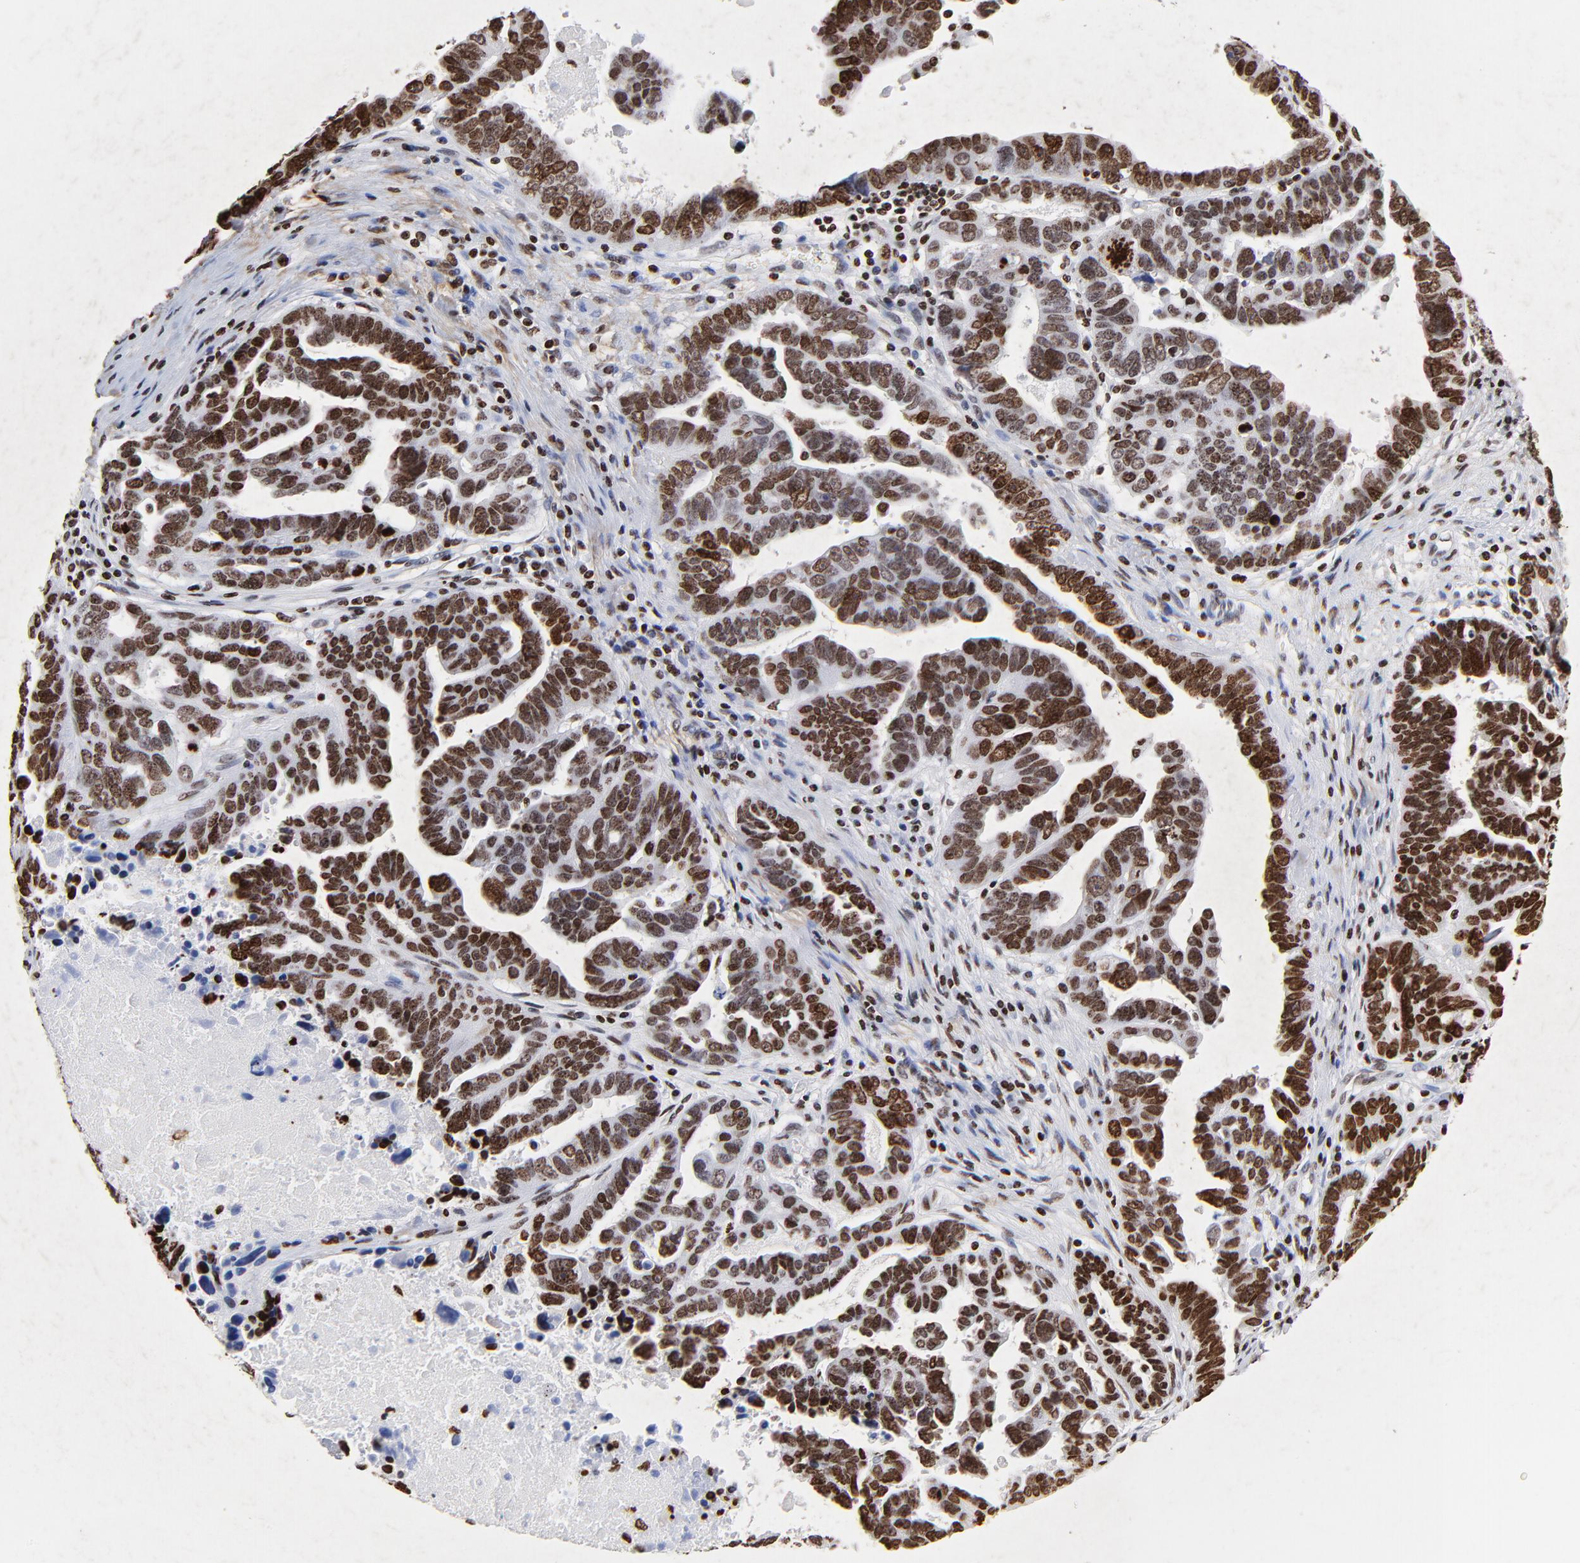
{"staining": {"intensity": "strong", "quantity": ">75%", "location": "nuclear"}, "tissue": "ovarian cancer", "cell_type": "Tumor cells", "image_type": "cancer", "snomed": [{"axis": "morphology", "description": "Carcinoma, endometroid"}, {"axis": "morphology", "description": "Cystadenocarcinoma, serous, NOS"}, {"axis": "topography", "description": "Ovary"}], "caption": "Strong nuclear positivity for a protein is present in approximately >75% of tumor cells of ovarian endometroid carcinoma using immunohistochemistry (IHC).", "gene": "FBH1", "patient": {"sex": "female", "age": 45}}